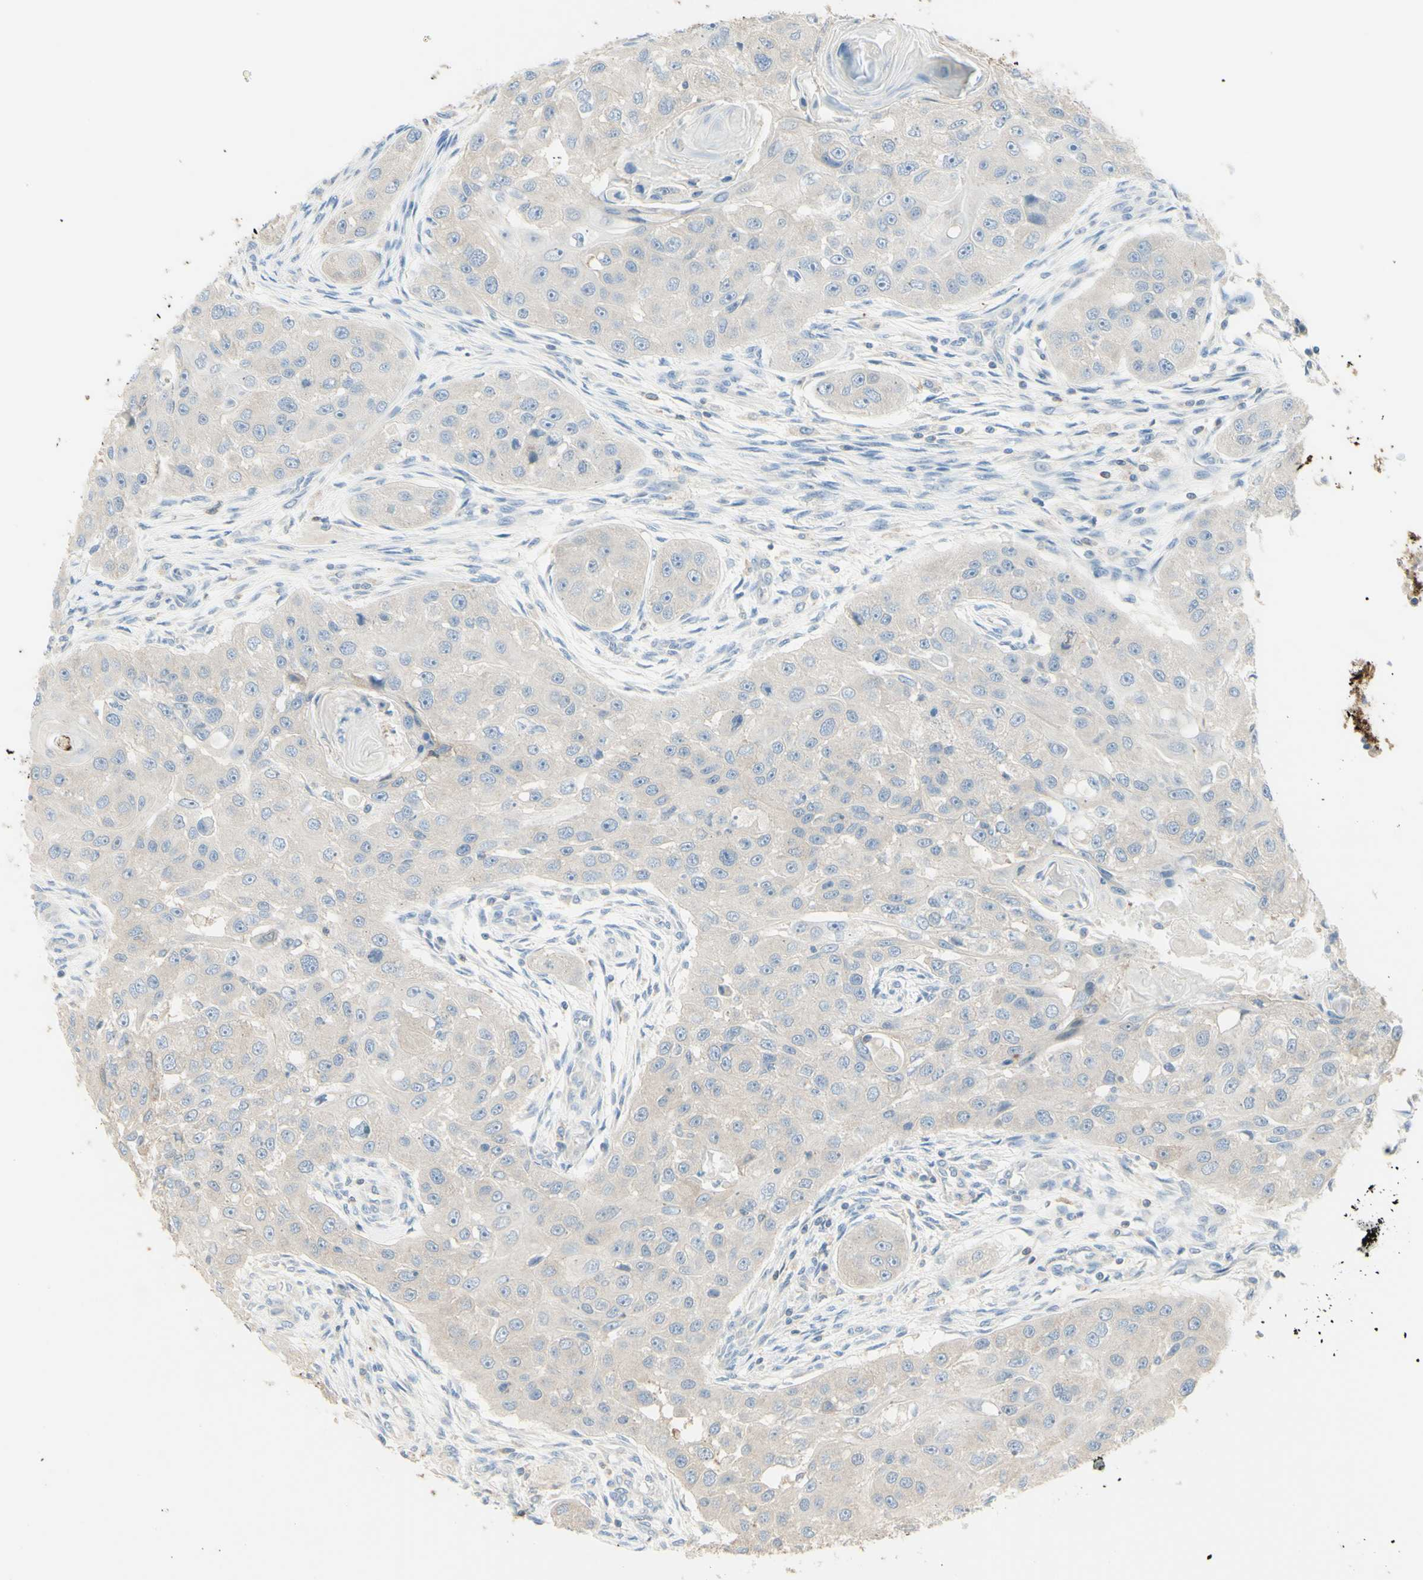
{"staining": {"intensity": "negative", "quantity": "none", "location": "none"}, "tissue": "head and neck cancer", "cell_type": "Tumor cells", "image_type": "cancer", "snomed": [{"axis": "morphology", "description": "Normal tissue, NOS"}, {"axis": "morphology", "description": "Squamous cell carcinoma, NOS"}, {"axis": "topography", "description": "Skeletal muscle"}, {"axis": "topography", "description": "Head-Neck"}], "caption": "High power microscopy image of an immunohistochemistry histopathology image of head and neck squamous cell carcinoma, revealing no significant staining in tumor cells. (DAB immunohistochemistry (IHC), high magnification).", "gene": "MTM1", "patient": {"sex": "male", "age": 51}}